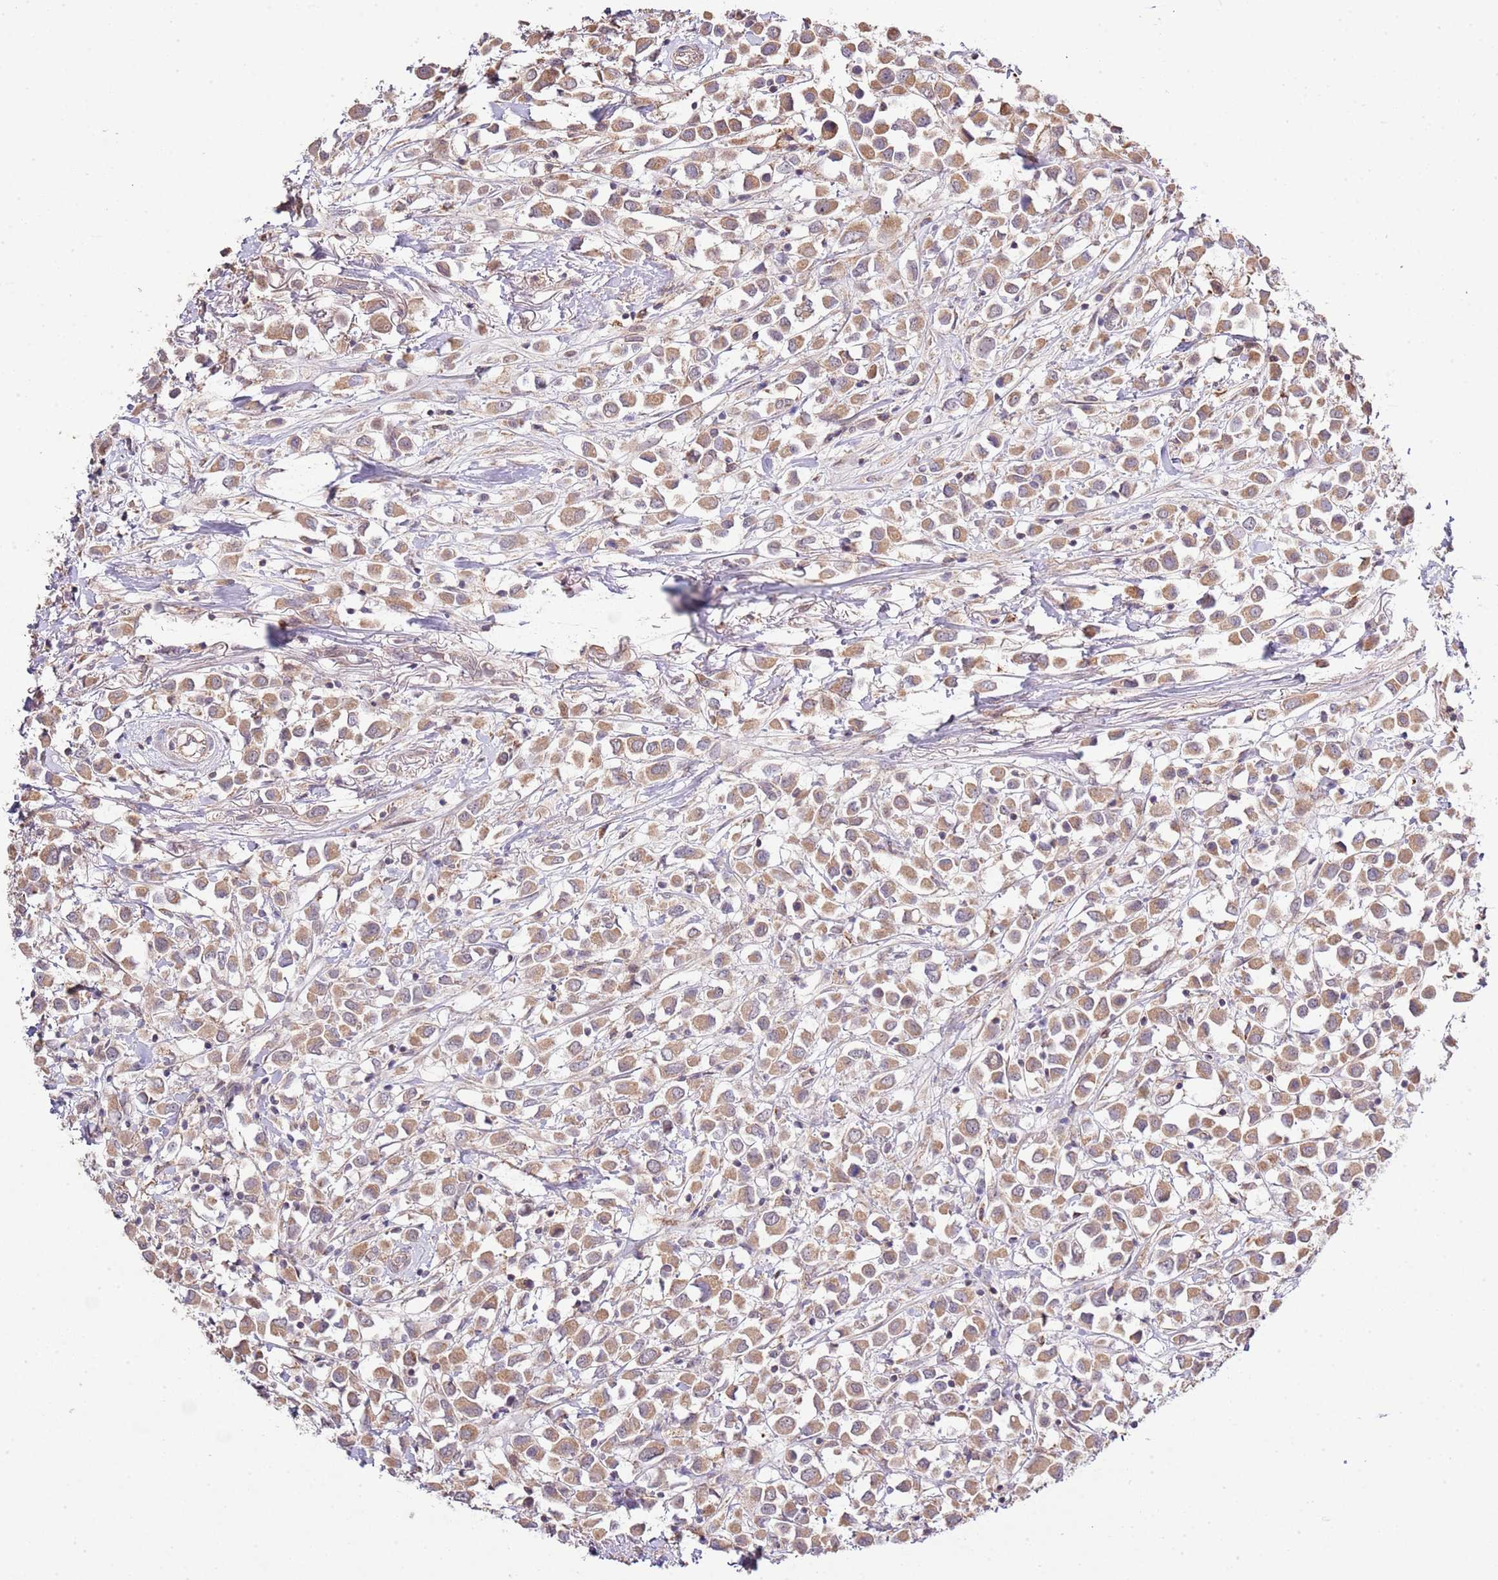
{"staining": {"intensity": "moderate", "quantity": ">75%", "location": "cytoplasmic/membranous"}, "tissue": "breast cancer", "cell_type": "Tumor cells", "image_type": "cancer", "snomed": [{"axis": "morphology", "description": "Duct carcinoma"}, {"axis": "topography", "description": "Breast"}], "caption": "Human breast cancer stained with a protein marker exhibits moderate staining in tumor cells.", "gene": "IVD", "patient": {"sex": "female", "age": 61}}